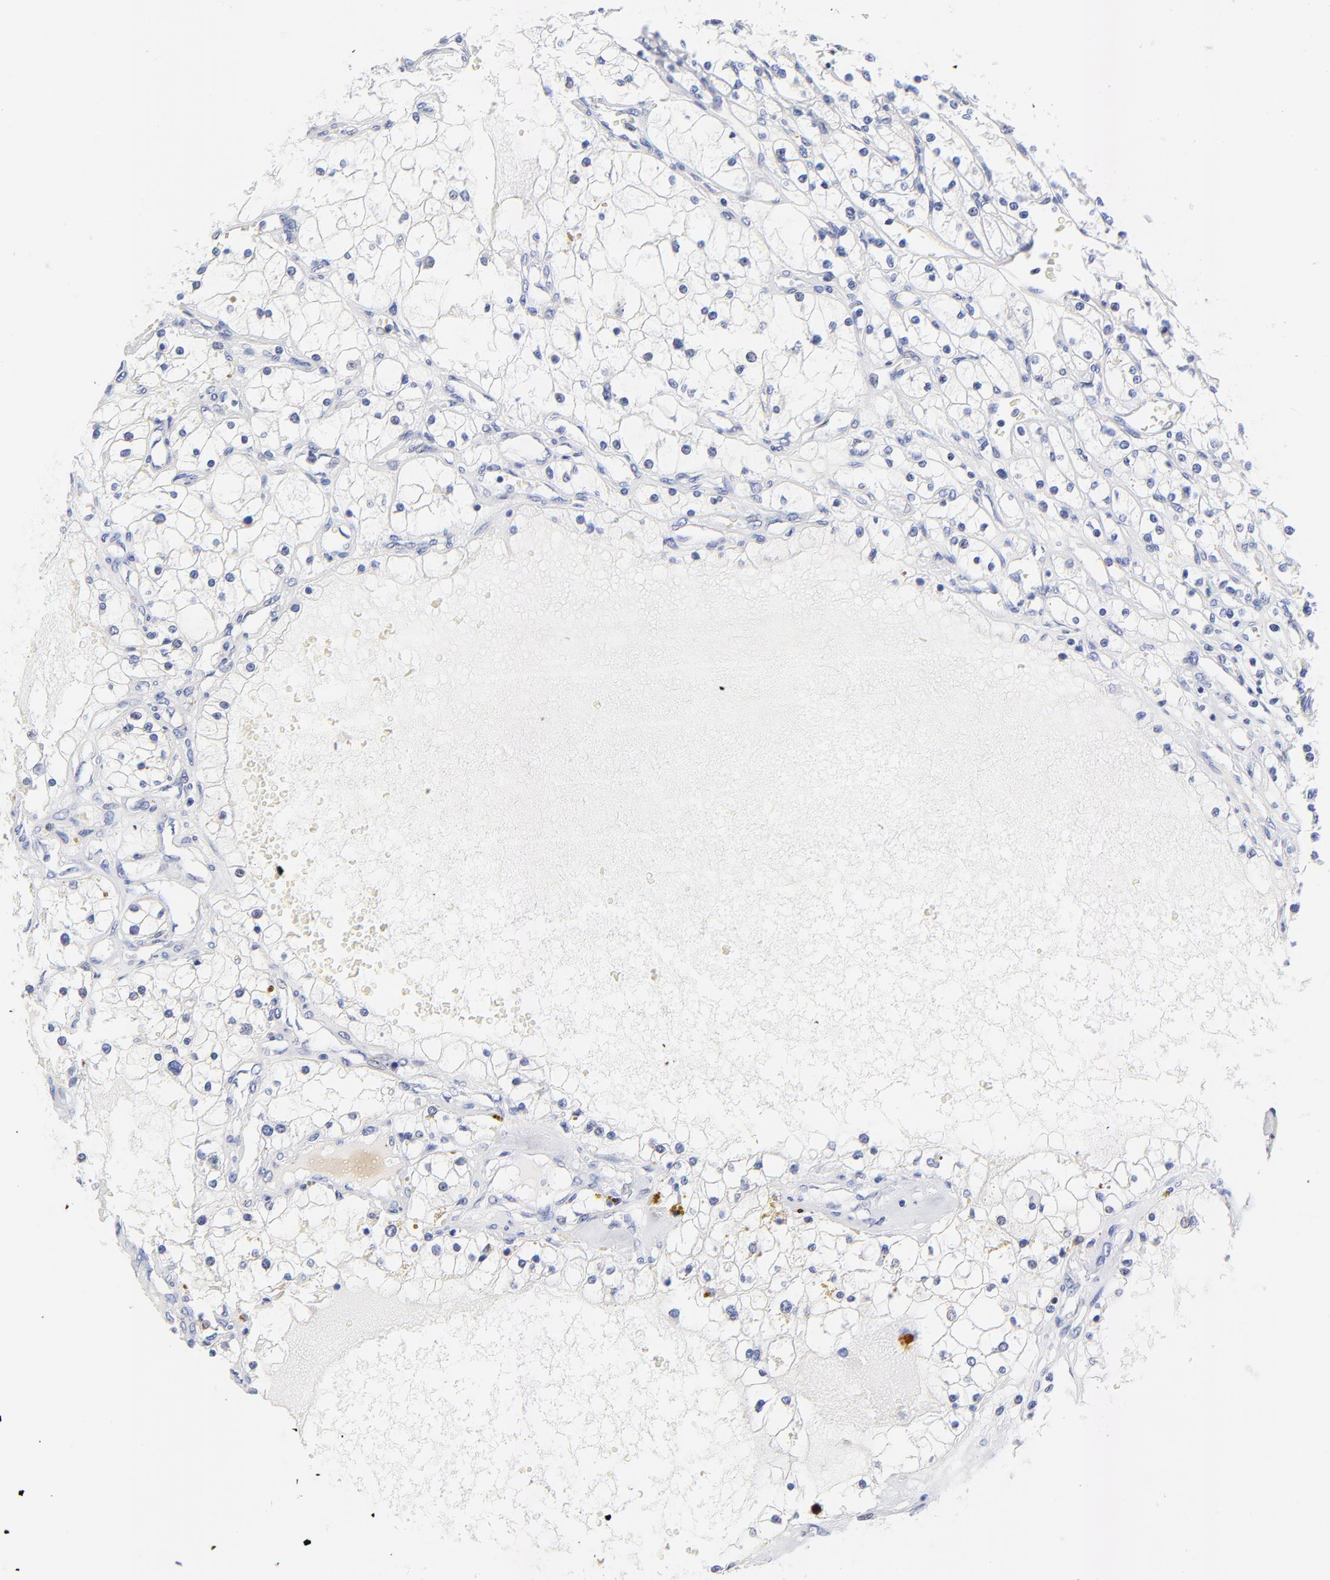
{"staining": {"intensity": "negative", "quantity": "none", "location": "none"}, "tissue": "renal cancer", "cell_type": "Tumor cells", "image_type": "cancer", "snomed": [{"axis": "morphology", "description": "Adenocarcinoma, NOS"}, {"axis": "topography", "description": "Kidney"}], "caption": "DAB immunohistochemical staining of renal cancer reveals no significant positivity in tumor cells.", "gene": "FAM117B", "patient": {"sex": "male", "age": 61}}